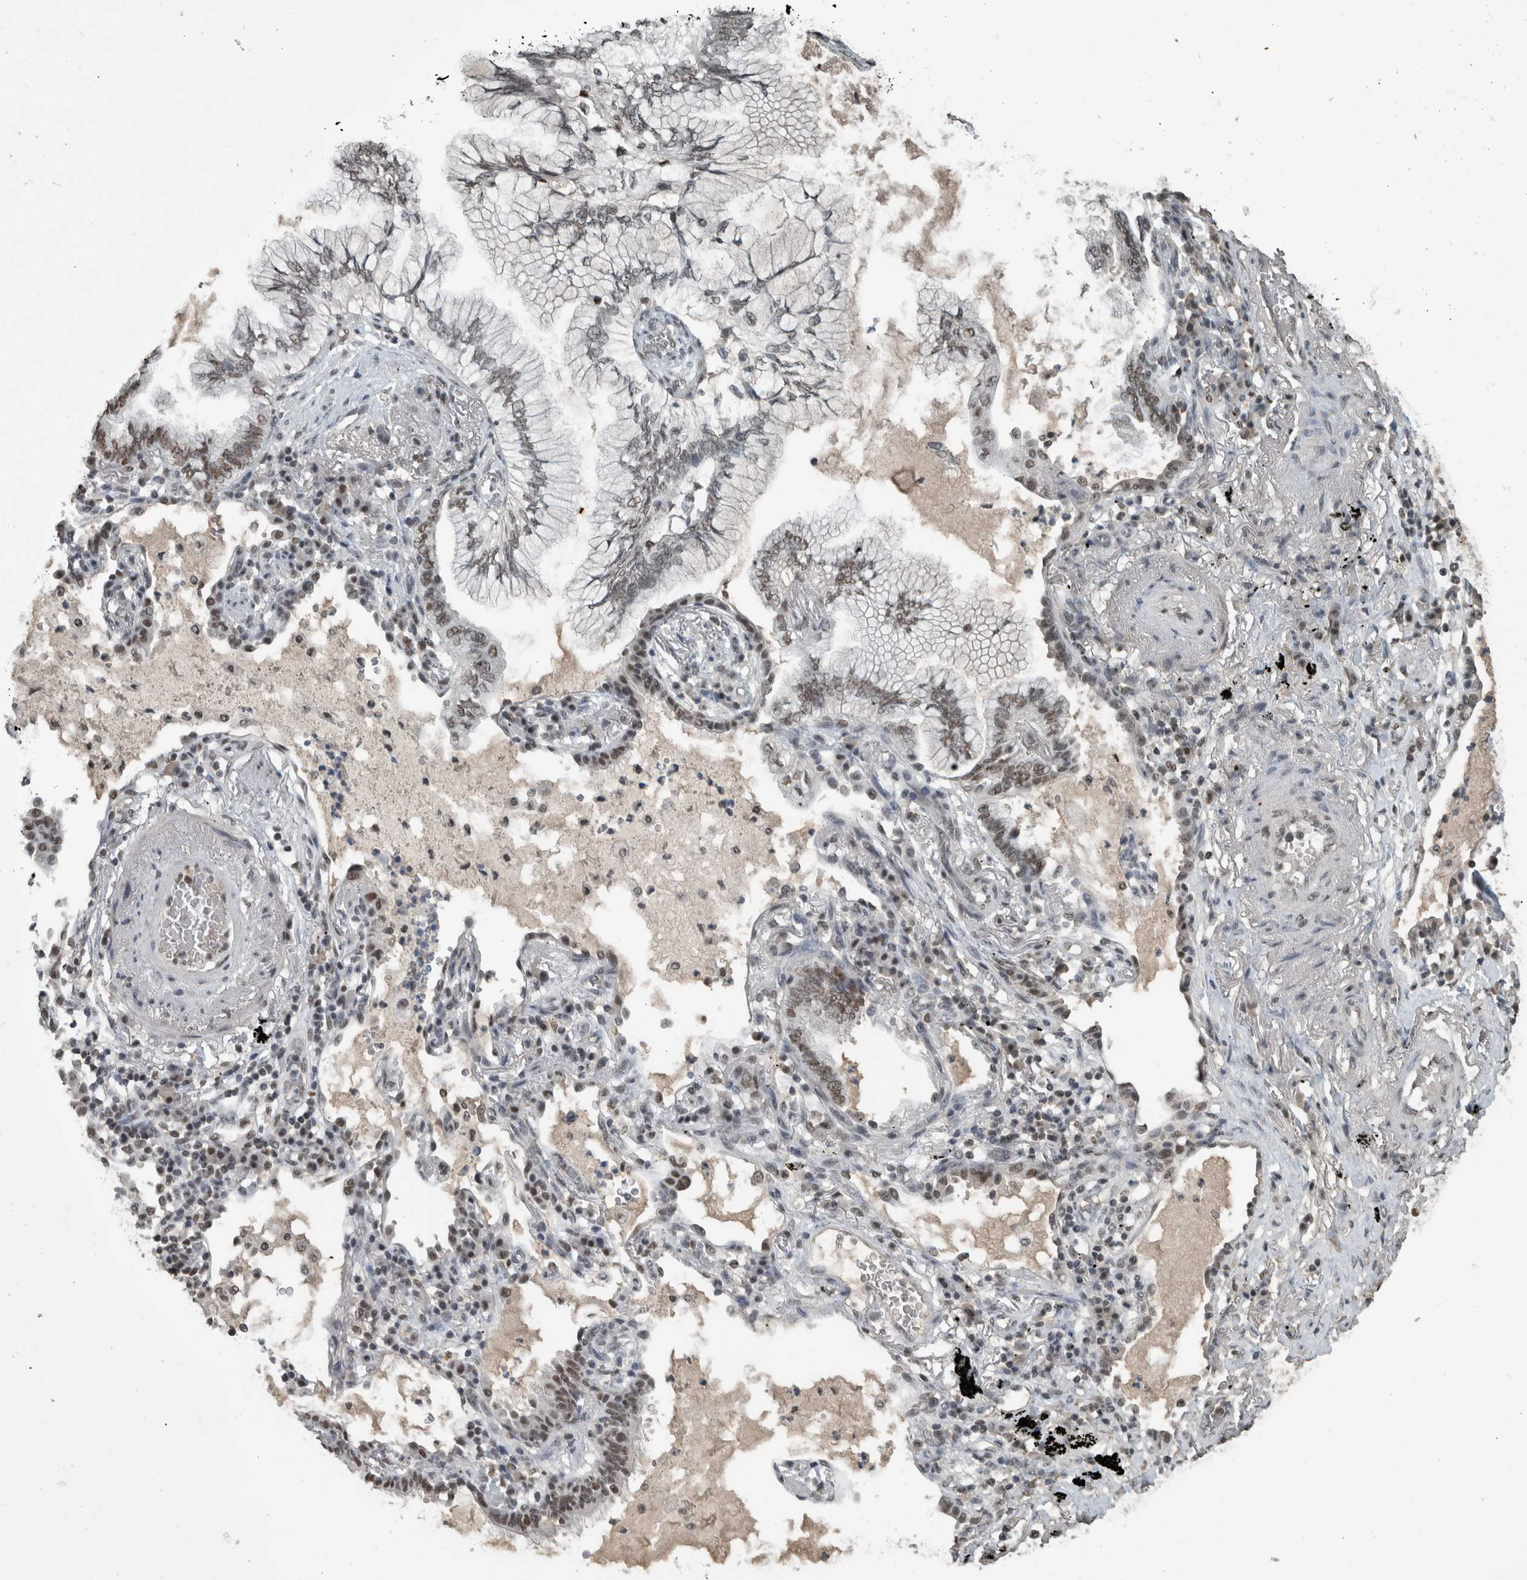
{"staining": {"intensity": "strong", "quantity": "25%-75%", "location": "nuclear"}, "tissue": "lung cancer", "cell_type": "Tumor cells", "image_type": "cancer", "snomed": [{"axis": "morphology", "description": "Adenocarcinoma, NOS"}, {"axis": "topography", "description": "Lung"}], "caption": "A photomicrograph of human lung adenocarcinoma stained for a protein displays strong nuclear brown staining in tumor cells.", "gene": "ZNF24", "patient": {"sex": "female", "age": 70}}